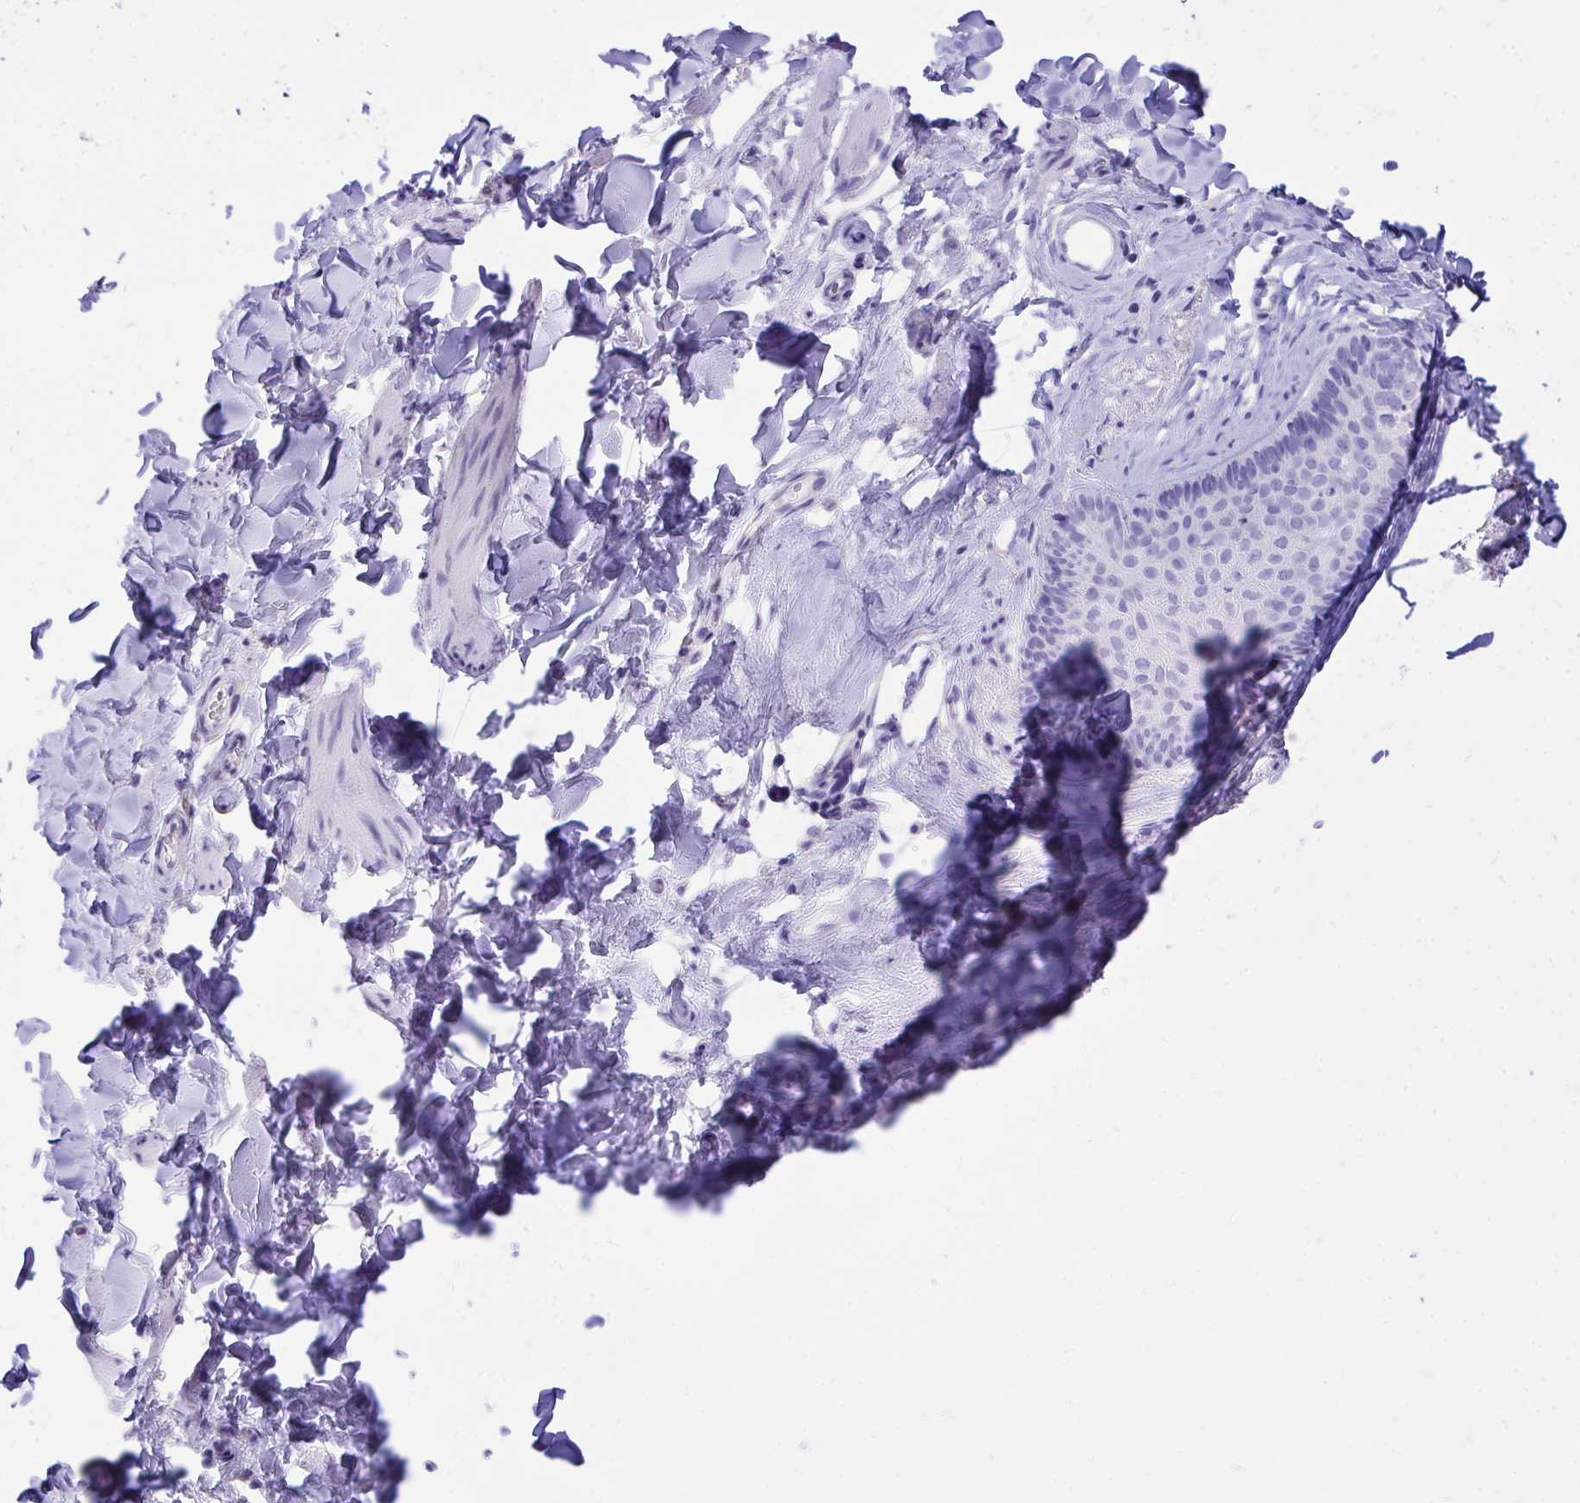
{"staining": {"intensity": "negative", "quantity": "none", "location": "none"}, "tissue": "skin", "cell_type": "Epidermal cells", "image_type": "normal", "snomed": [{"axis": "morphology", "description": "Normal tissue, NOS"}, {"axis": "topography", "description": "Vulva"}, {"axis": "topography", "description": "Peripheral nerve tissue"}], "caption": "Immunohistochemistry histopathology image of normal skin stained for a protein (brown), which demonstrates no positivity in epidermal cells. (DAB IHC visualized using brightfield microscopy, high magnification).", "gene": "MON1A", "patient": {"sex": "female", "age": 66}}